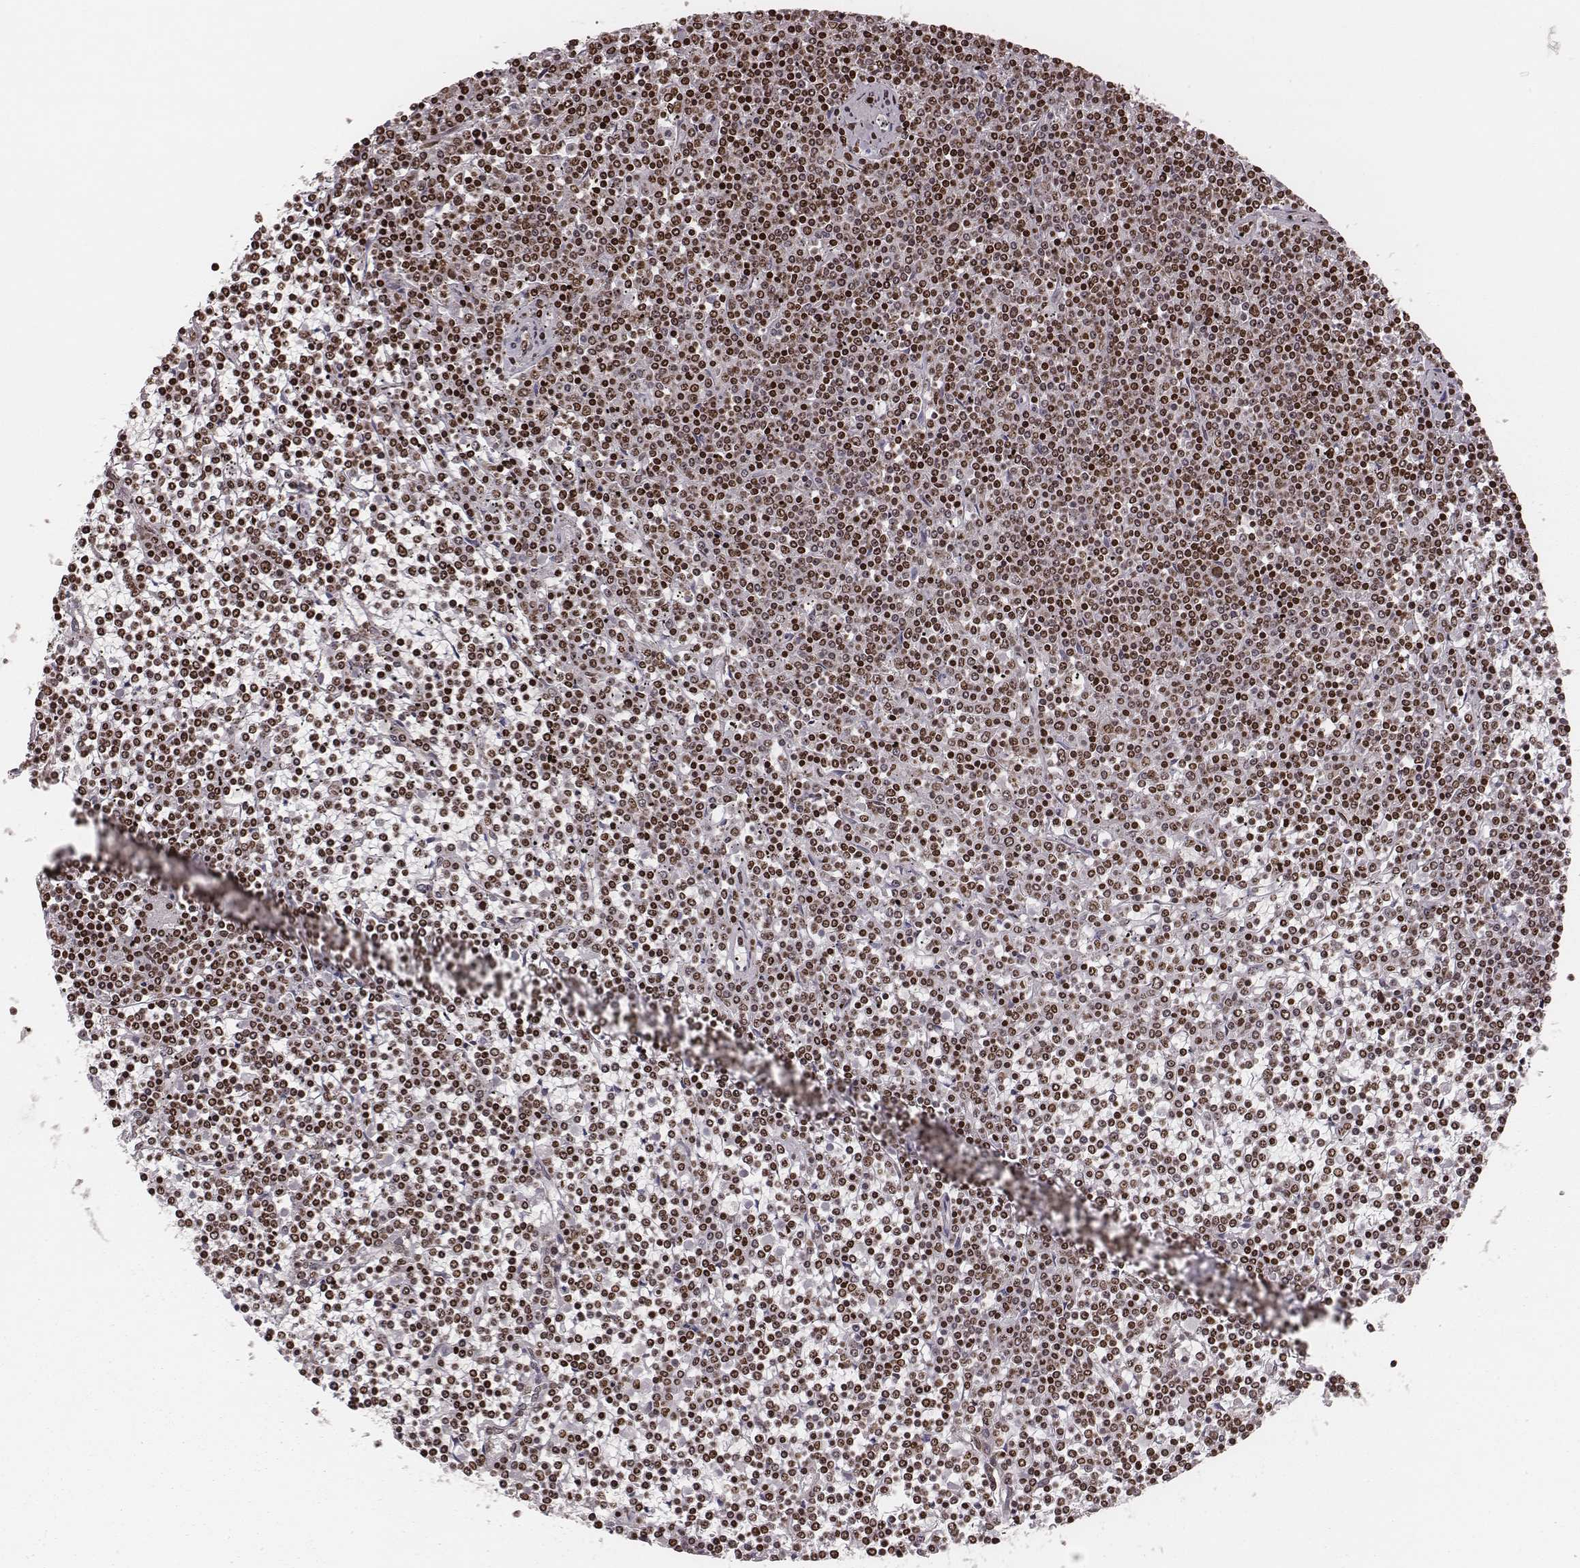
{"staining": {"intensity": "moderate", "quantity": "25%-75%", "location": "nuclear"}, "tissue": "lymphoma", "cell_type": "Tumor cells", "image_type": "cancer", "snomed": [{"axis": "morphology", "description": "Malignant lymphoma, non-Hodgkin's type, Low grade"}, {"axis": "topography", "description": "Spleen"}], "caption": "Lymphoma was stained to show a protein in brown. There is medium levels of moderate nuclear staining in about 25%-75% of tumor cells.", "gene": "VRK3", "patient": {"sex": "female", "age": 19}}